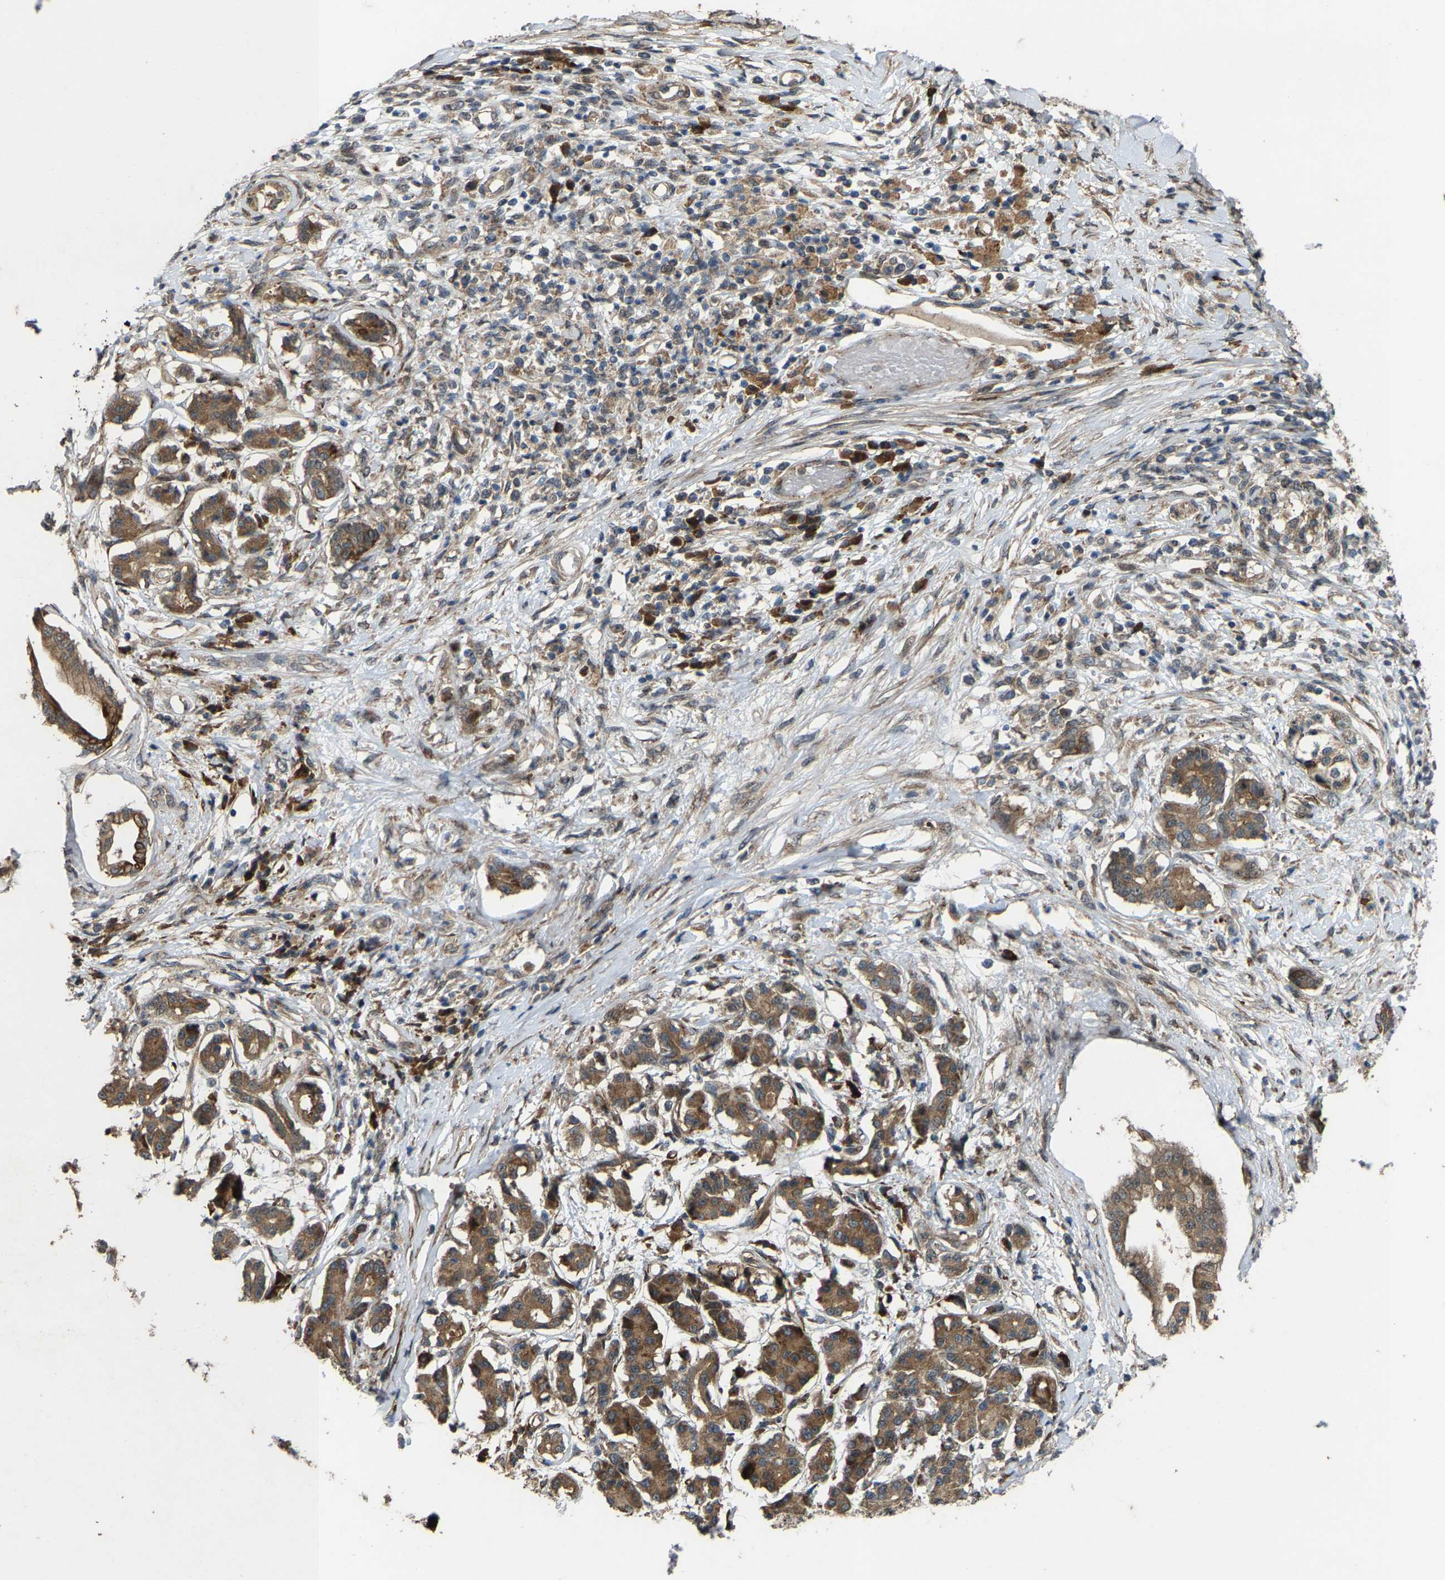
{"staining": {"intensity": "moderate", "quantity": ">75%", "location": "cytoplasmic/membranous"}, "tissue": "pancreatic cancer", "cell_type": "Tumor cells", "image_type": "cancer", "snomed": [{"axis": "morphology", "description": "Adenocarcinoma, NOS"}, {"axis": "topography", "description": "Pancreas"}], "caption": "Pancreatic cancer (adenocarcinoma) tissue reveals moderate cytoplasmic/membranous staining in approximately >75% of tumor cells", "gene": "LRRC72", "patient": {"sex": "female", "age": 56}}